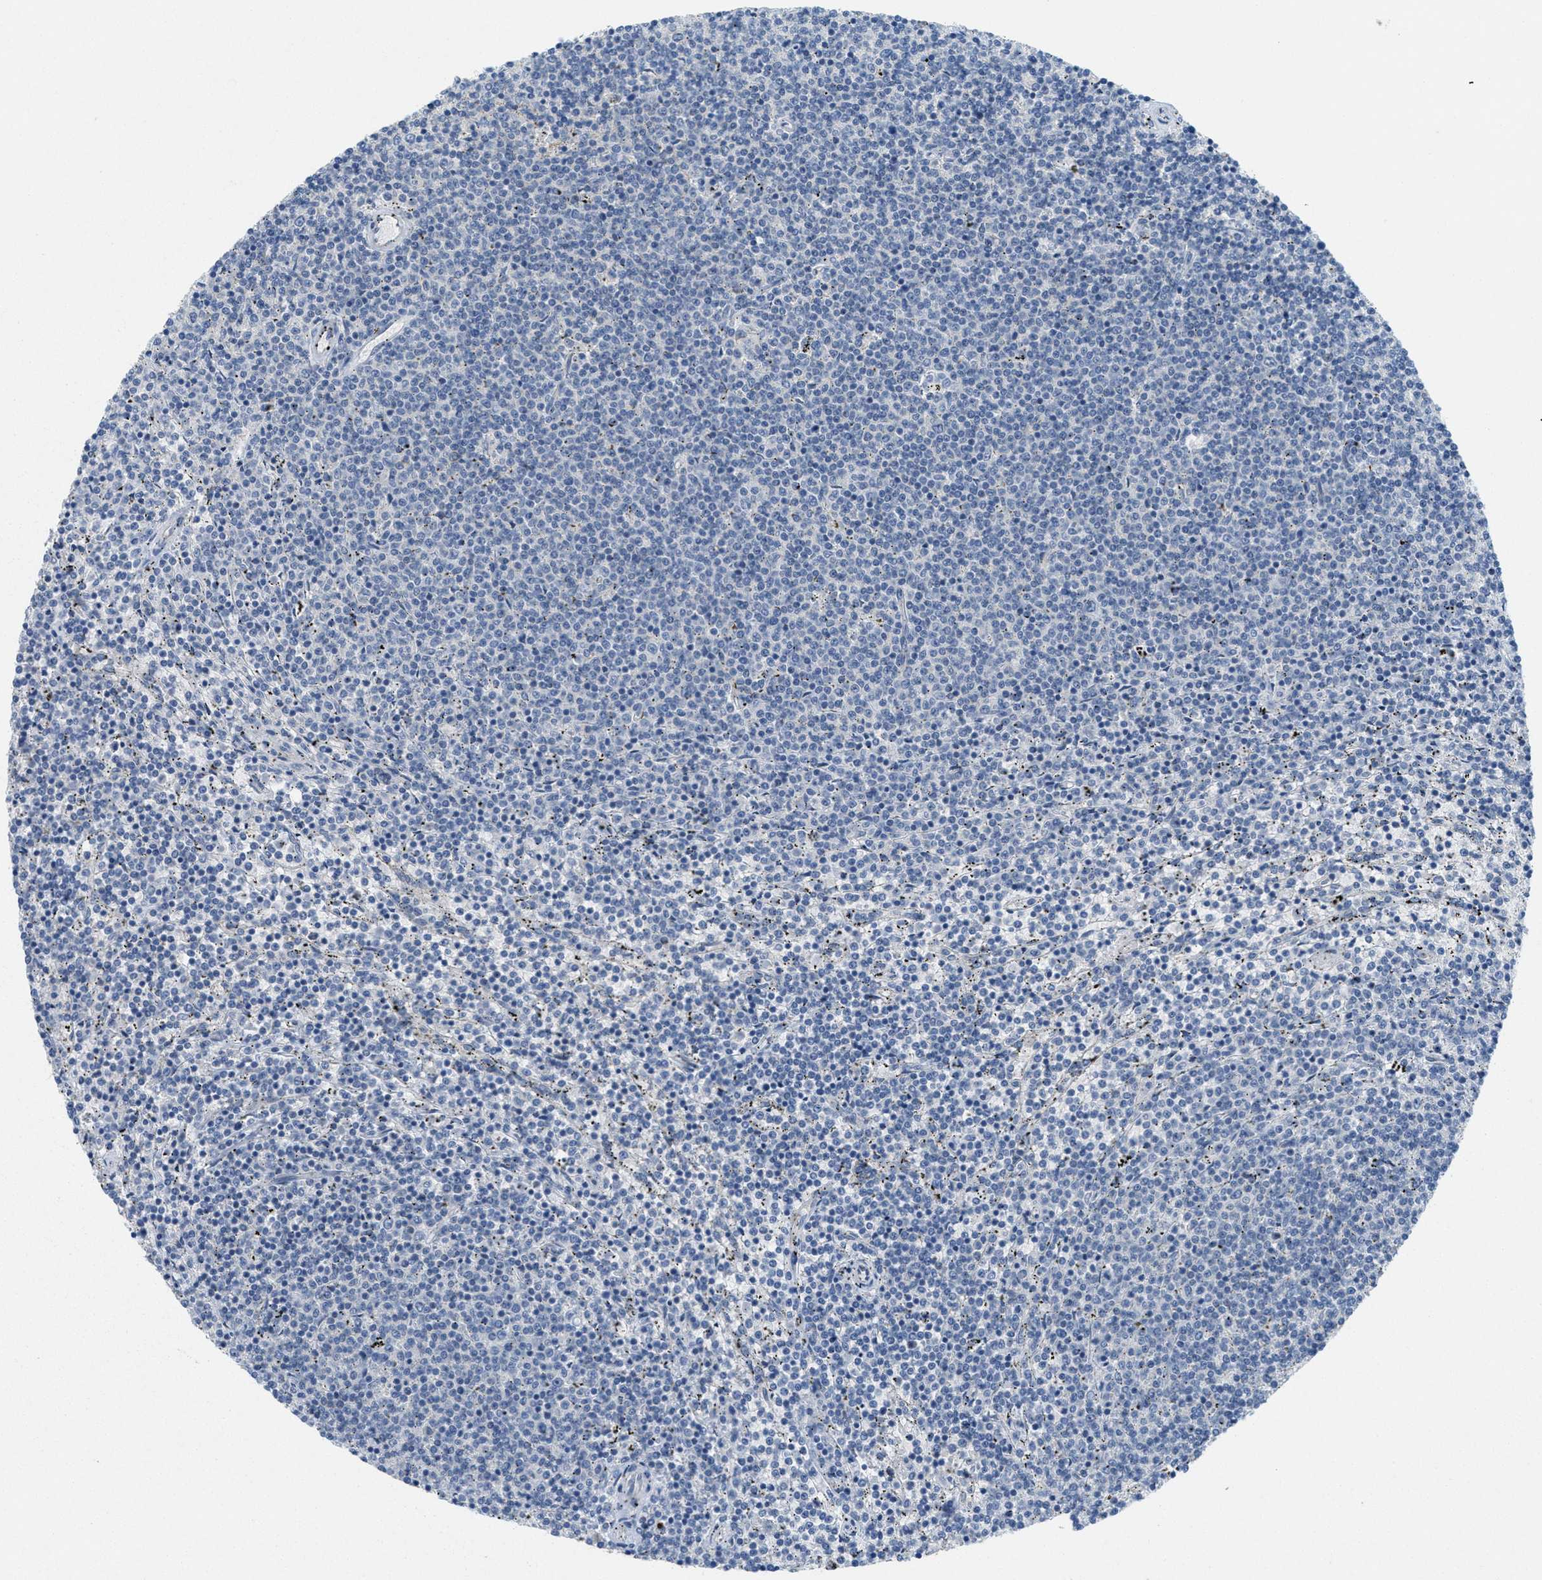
{"staining": {"intensity": "negative", "quantity": "none", "location": "none"}, "tissue": "lymphoma", "cell_type": "Tumor cells", "image_type": "cancer", "snomed": [{"axis": "morphology", "description": "Malignant lymphoma, non-Hodgkin's type, Low grade"}, {"axis": "topography", "description": "Spleen"}], "caption": "Tumor cells show no significant staining in malignant lymphoma, non-Hodgkin's type (low-grade).", "gene": "ZFYVE9", "patient": {"sex": "female", "age": 50}}